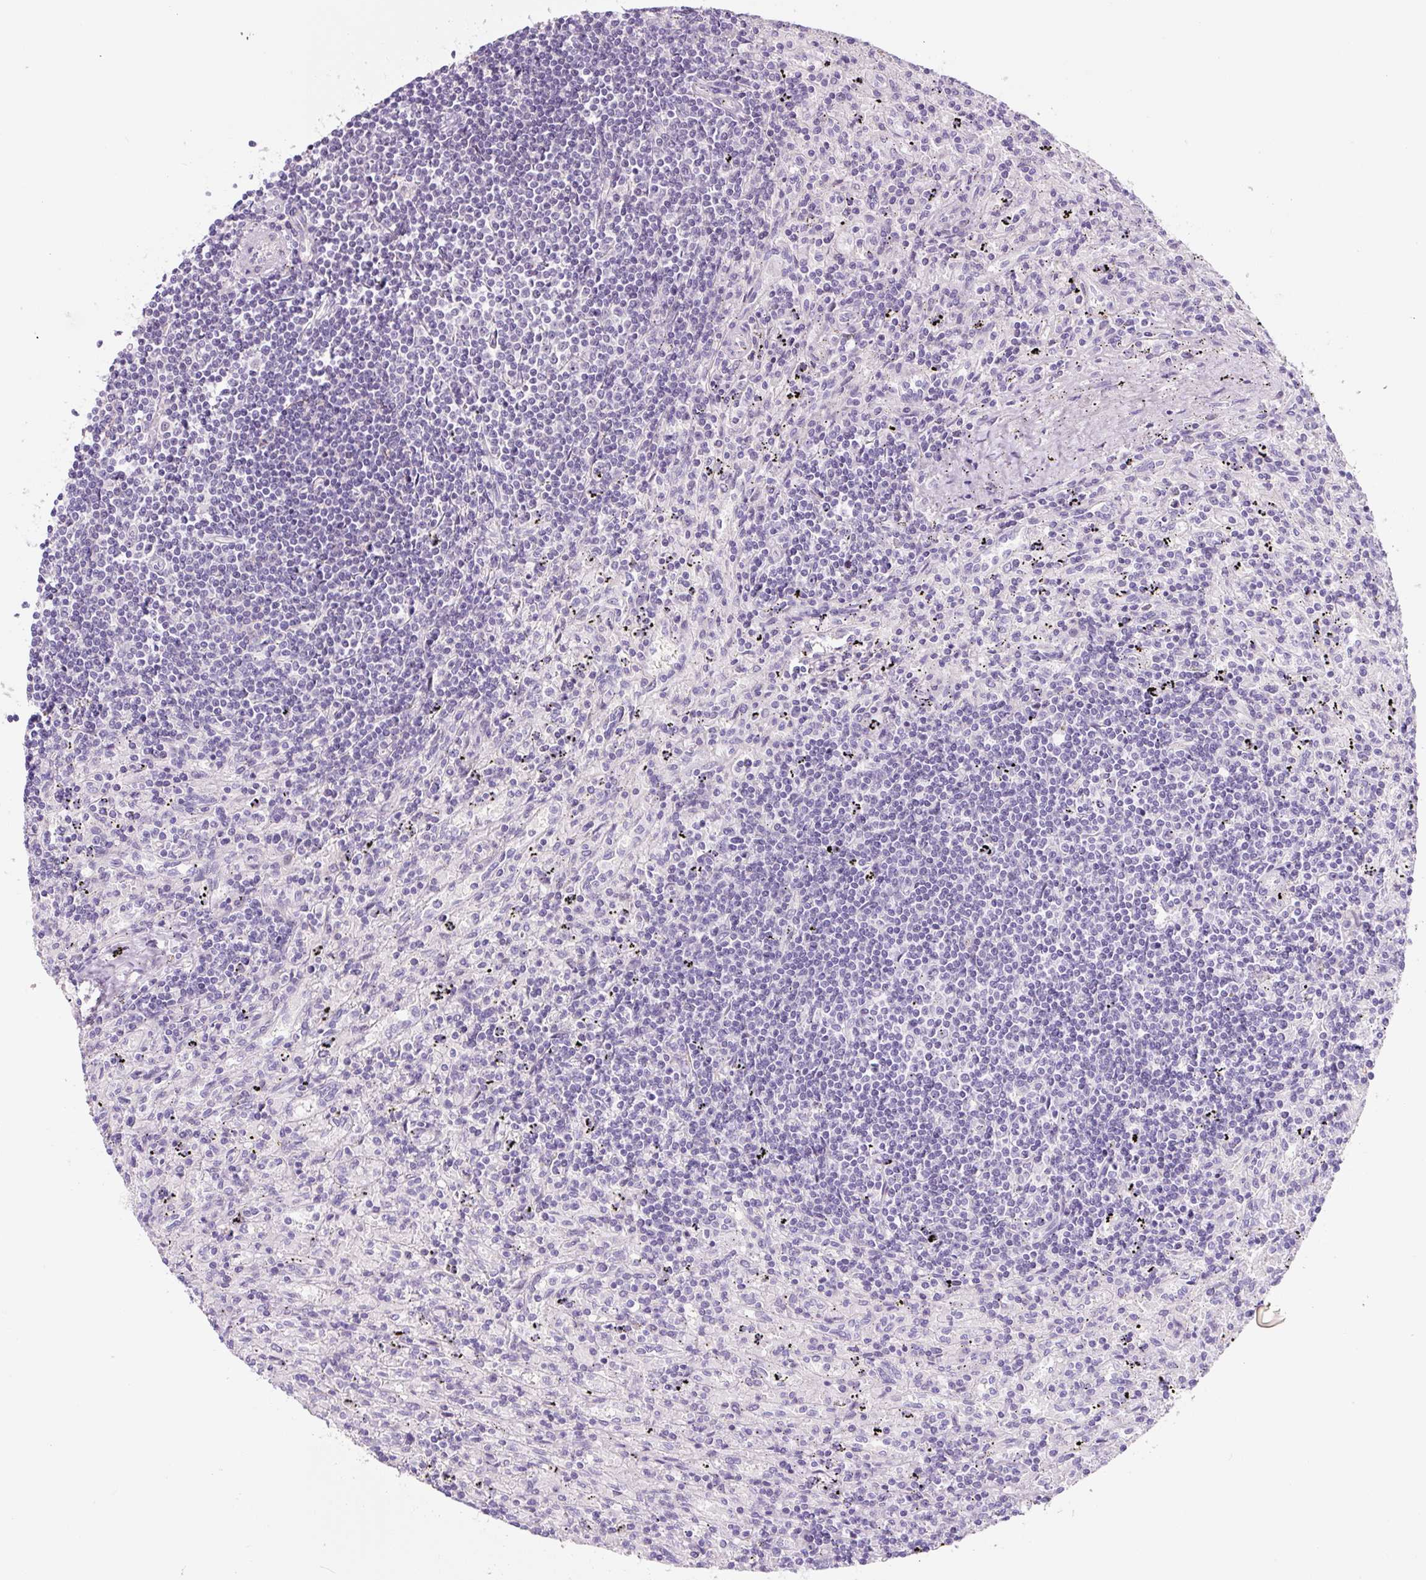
{"staining": {"intensity": "negative", "quantity": "none", "location": "none"}, "tissue": "lymphoma", "cell_type": "Tumor cells", "image_type": "cancer", "snomed": [{"axis": "morphology", "description": "Malignant lymphoma, non-Hodgkin's type, Low grade"}, {"axis": "topography", "description": "Spleen"}], "caption": "An immunohistochemistry photomicrograph of malignant lymphoma, non-Hodgkin's type (low-grade) is shown. There is no staining in tumor cells of malignant lymphoma, non-Hodgkin's type (low-grade). (IHC, brightfield microscopy, high magnification).", "gene": "CCL25", "patient": {"sex": "male", "age": 76}}